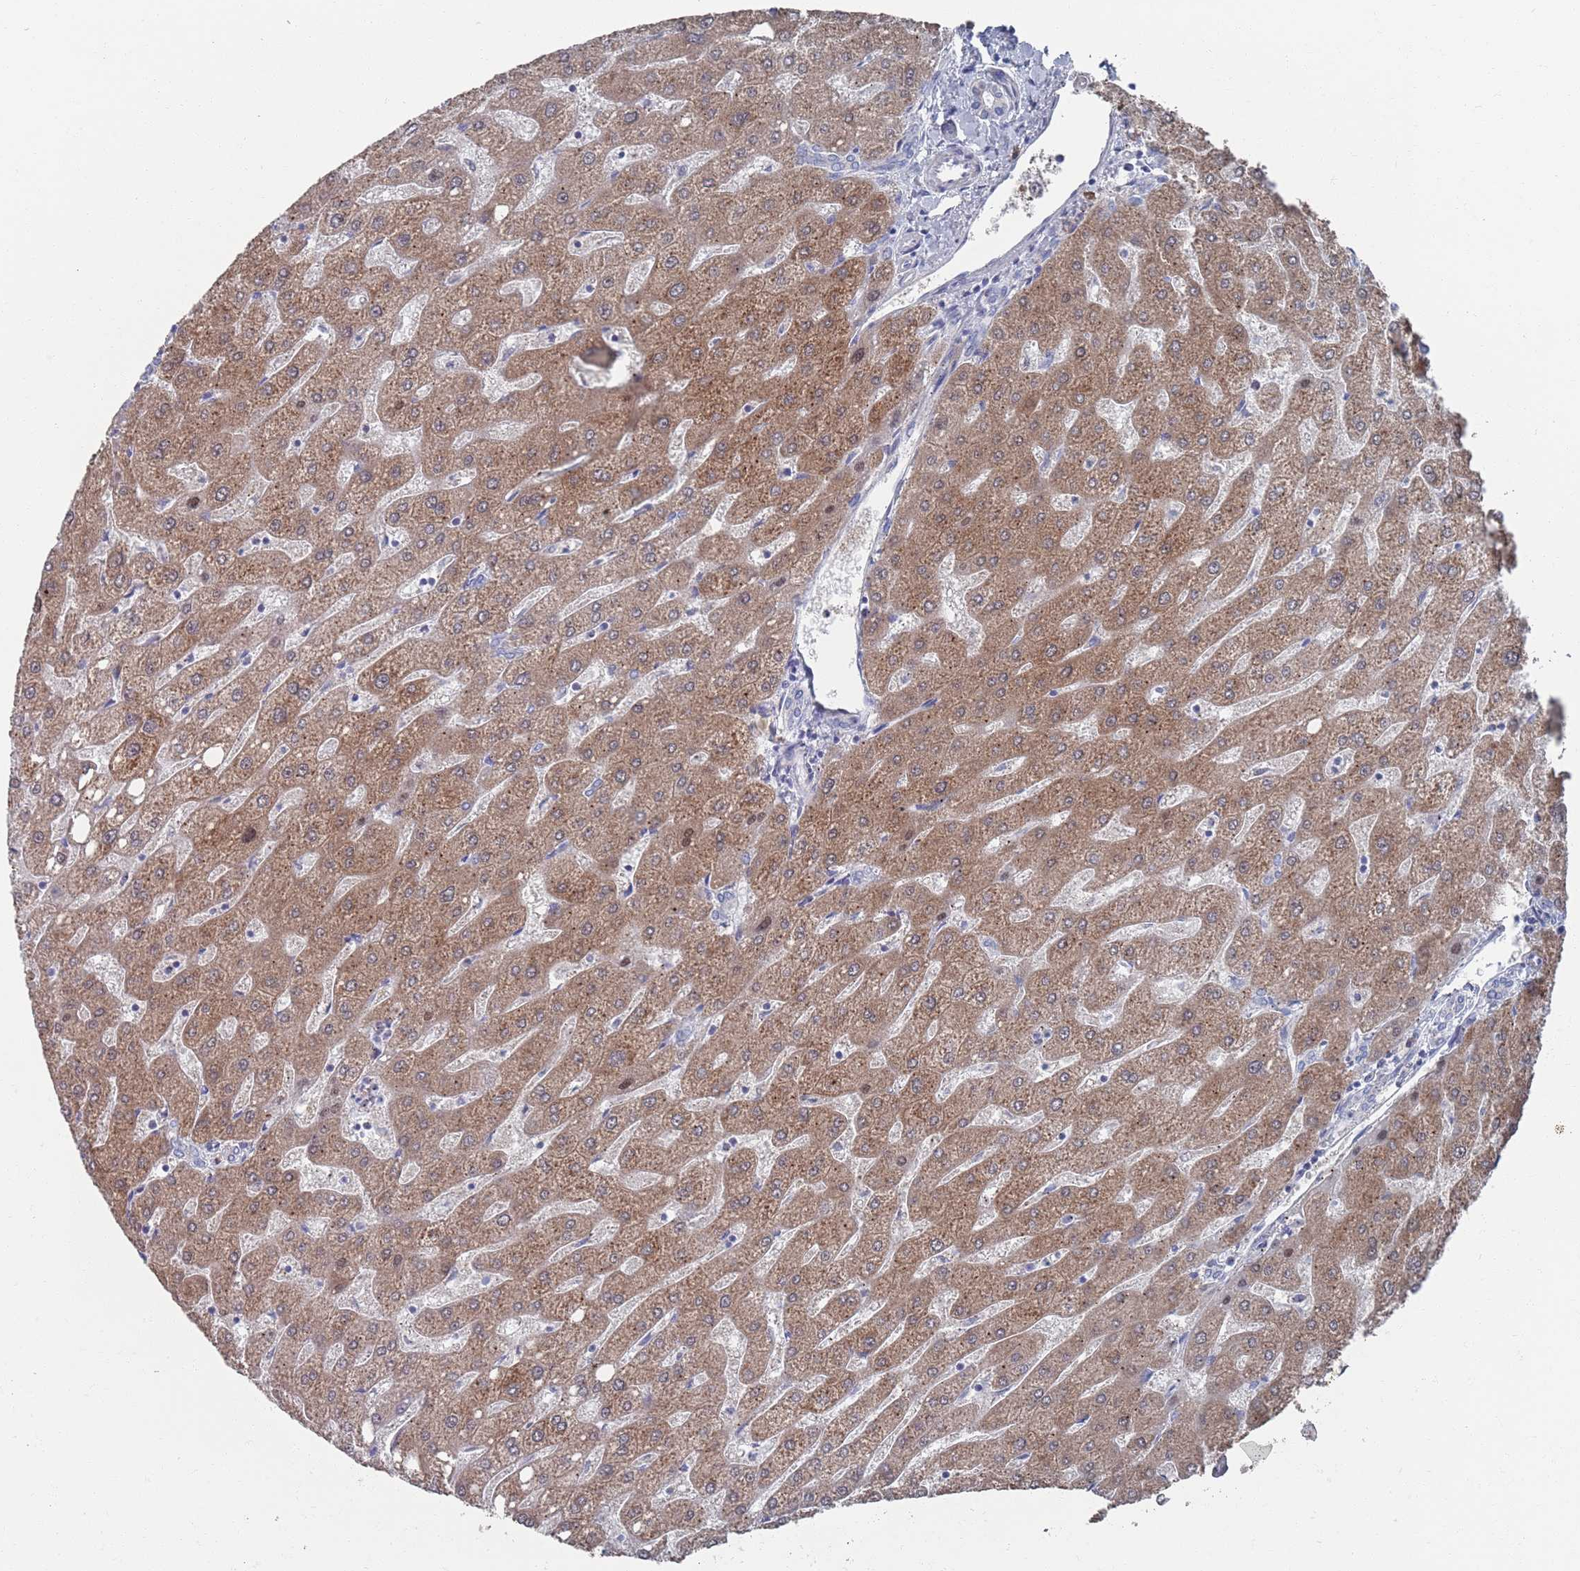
{"staining": {"intensity": "negative", "quantity": "none", "location": "none"}, "tissue": "liver", "cell_type": "Cholangiocytes", "image_type": "normal", "snomed": [{"axis": "morphology", "description": "Normal tissue, NOS"}, {"axis": "topography", "description": "Liver"}], "caption": "Immunohistochemistry (IHC) histopathology image of unremarkable human liver stained for a protein (brown), which displays no expression in cholangiocytes.", "gene": "MAT1A", "patient": {"sex": "male", "age": 67}}